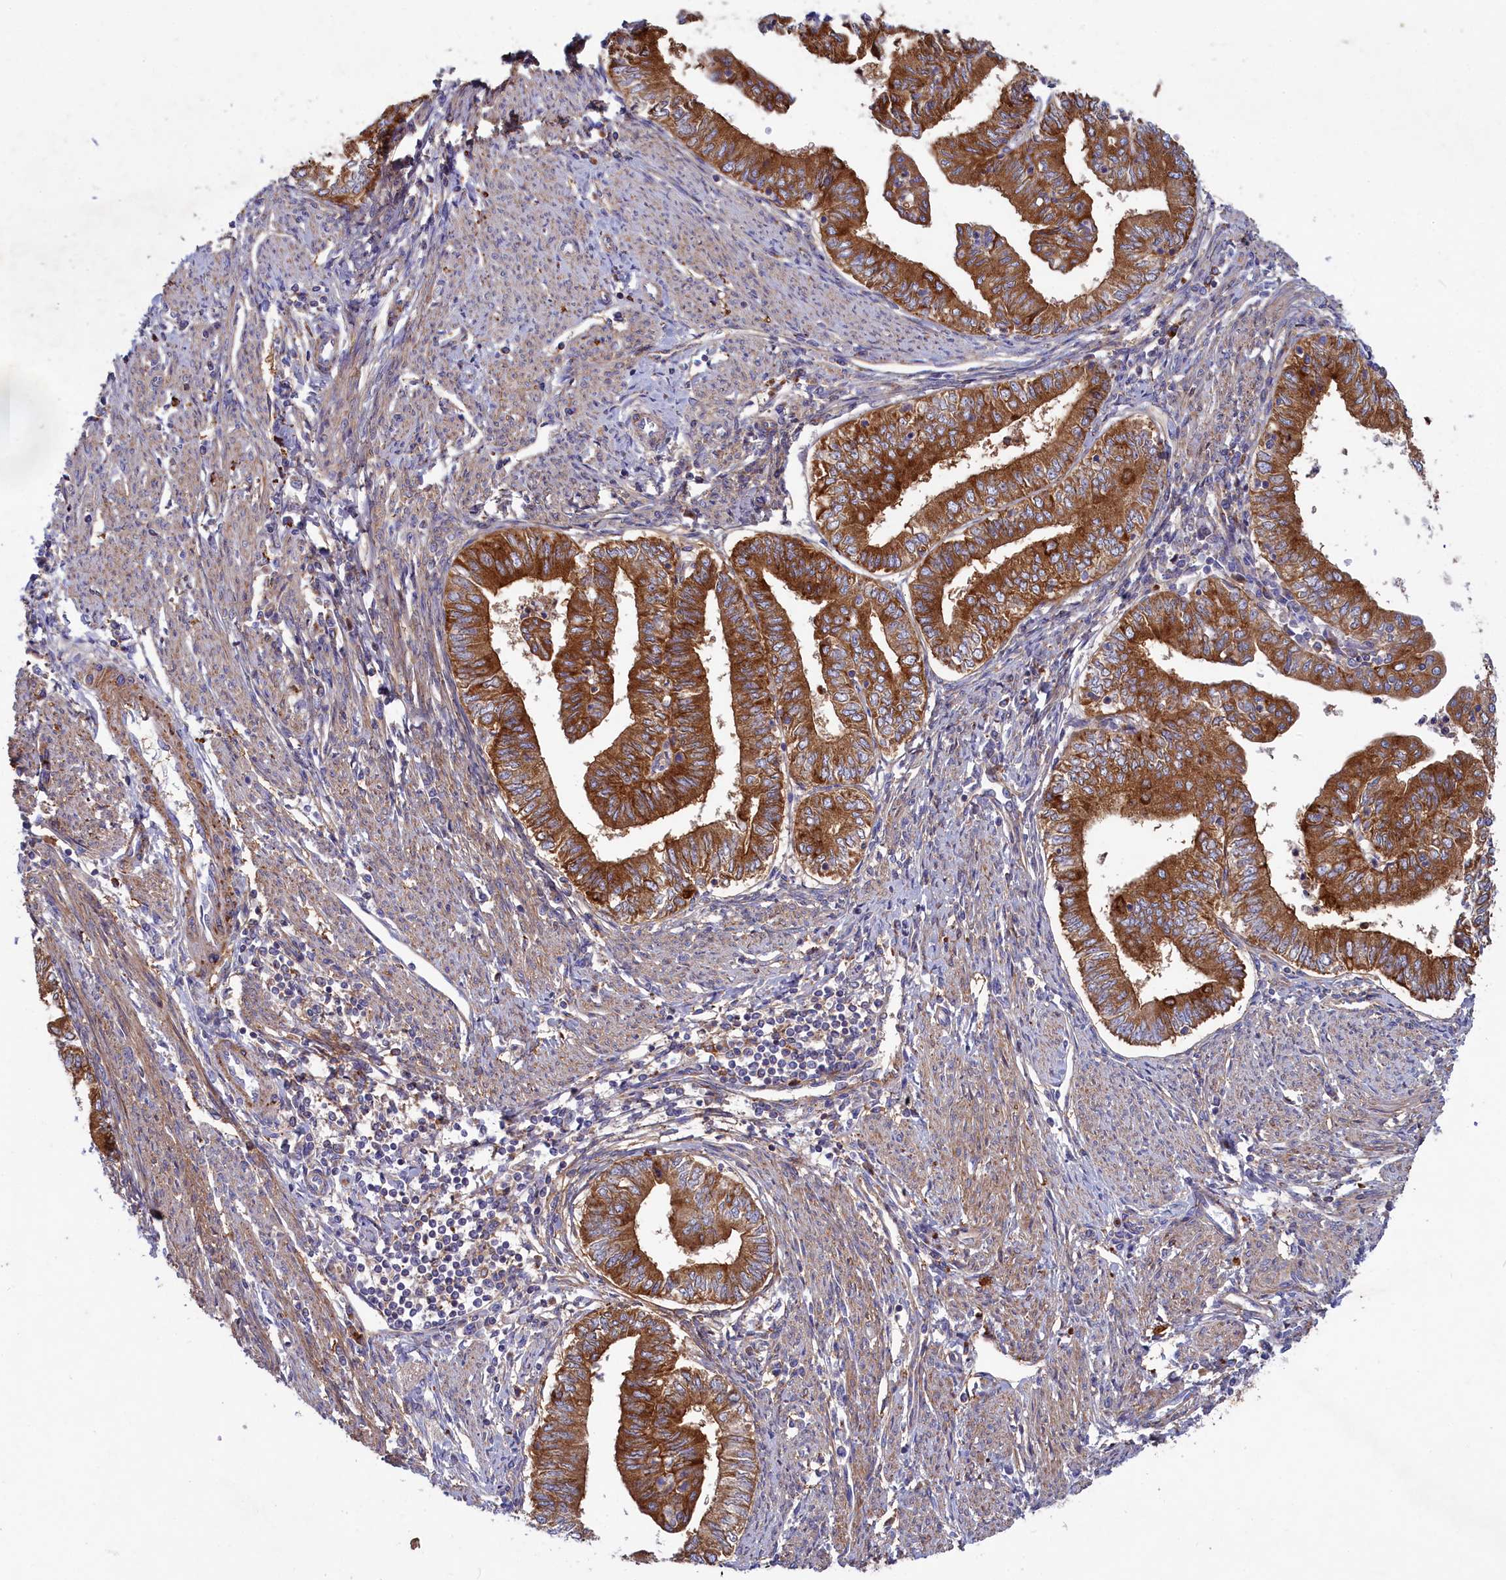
{"staining": {"intensity": "strong", "quantity": ">75%", "location": "cytoplasmic/membranous"}, "tissue": "endometrial cancer", "cell_type": "Tumor cells", "image_type": "cancer", "snomed": [{"axis": "morphology", "description": "Adenocarcinoma, NOS"}, {"axis": "topography", "description": "Endometrium"}], "caption": "Tumor cells exhibit high levels of strong cytoplasmic/membranous staining in about >75% of cells in endometrial cancer (adenocarcinoma). The protein of interest is stained brown, and the nuclei are stained in blue (DAB (3,3'-diaminobenzidine) IHC with brightfield microscopy, high magnification).", "gene": "SCAMP4", "patient": {"sex": "female", "age": 66}}